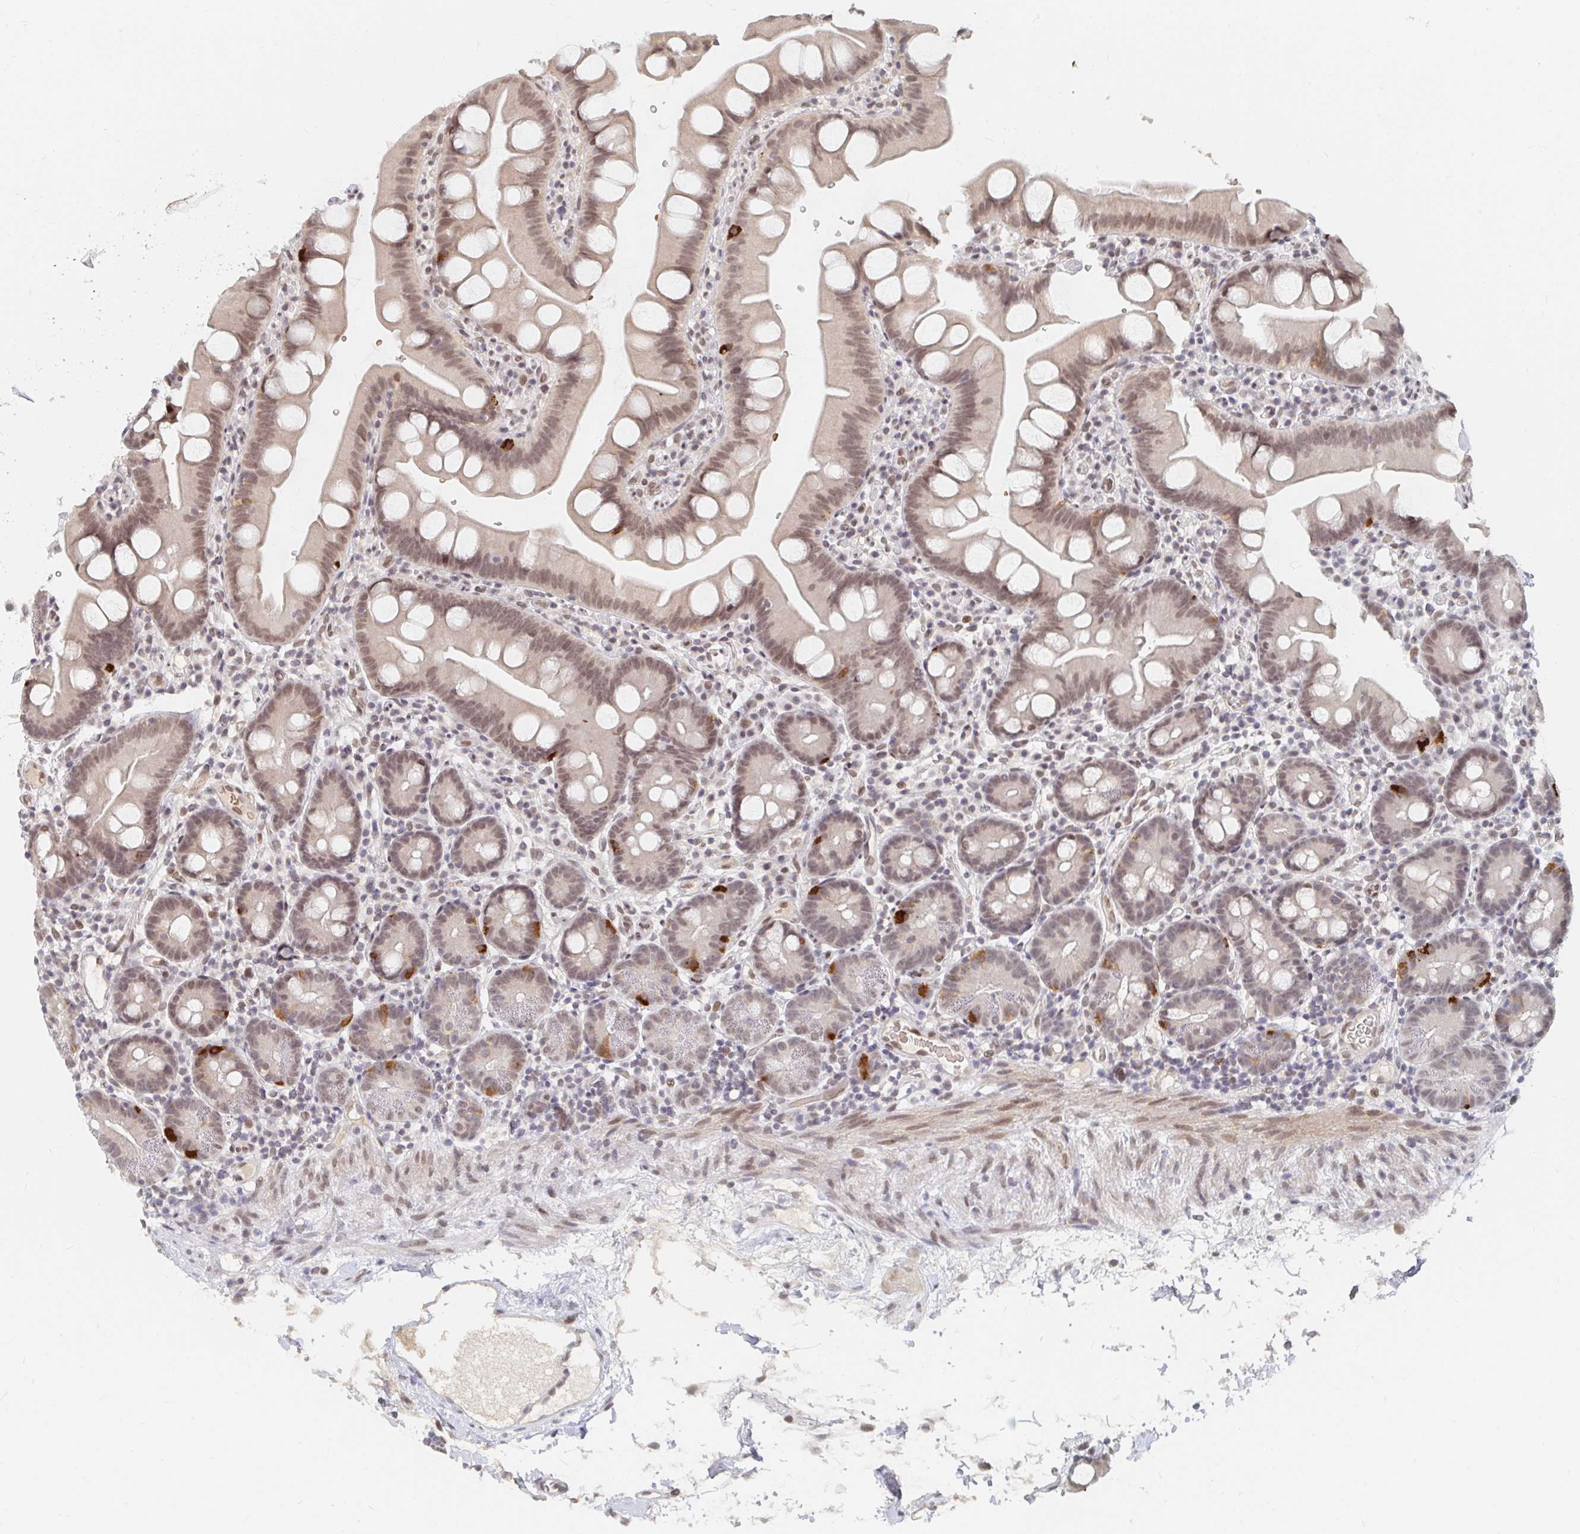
{"staining": {"intensity": "weak", "quantity": ">75%", "location": "nuclear"}, "tissue": "small intestine", "cell_type": "Glandular cells", "image_type": "normal", "snomed": [{"axis": "morphology", "description": "Normal tissue, NOS"}, {"axis": "topography", "description": "Small intestine"}], "caption": "Weak nuclear staining is seen in about >75% of glandular cells in benign small intestine.", "gene": "CHD2", "patient": {"sex": "female", "age": 68}}